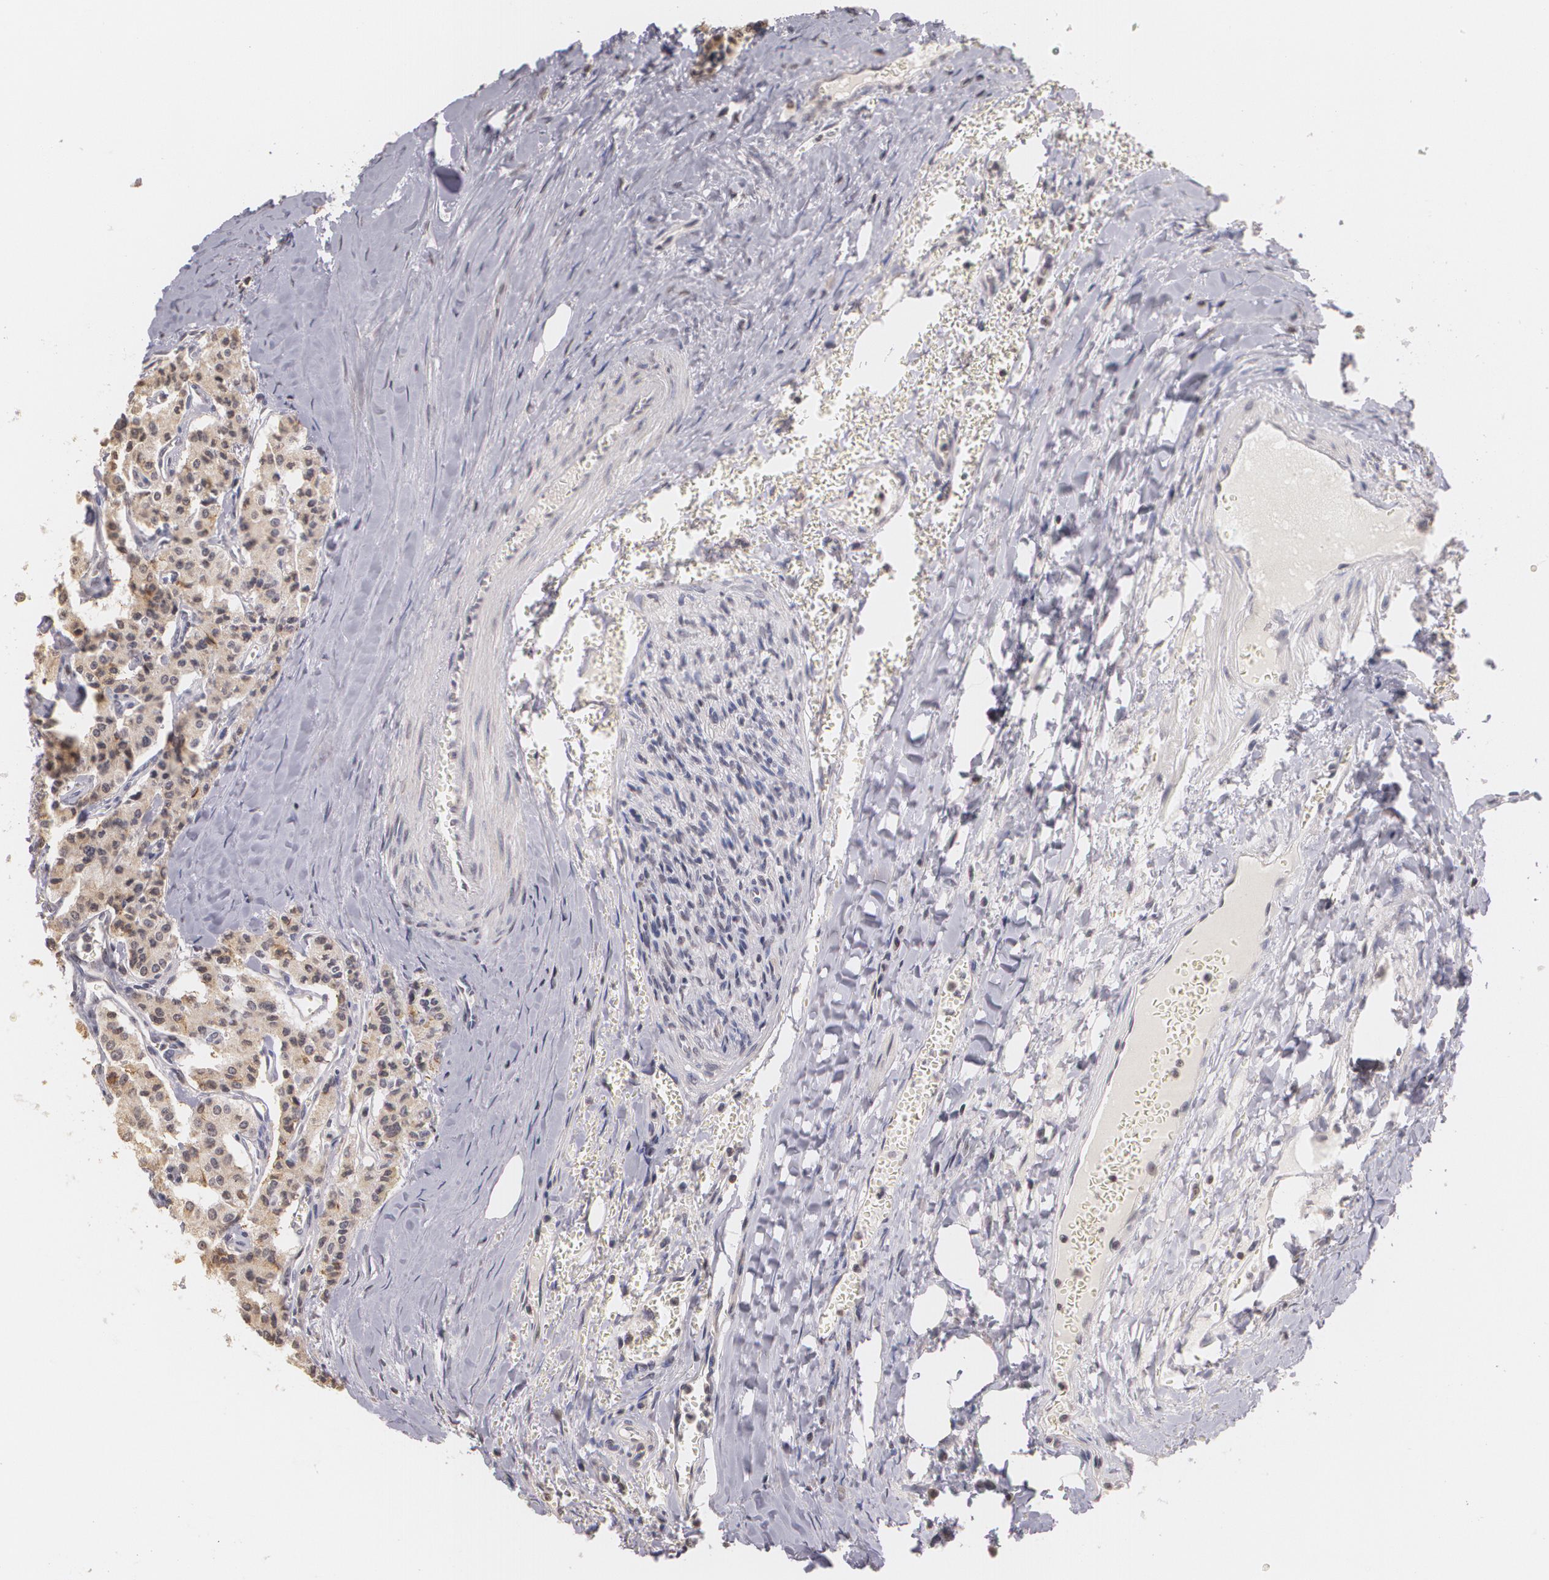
{"staining": {"intensity": "negative", "quantity": "none", "location": "none"}, "tissue": "carcinoid", "cell_type": "Tumor cells", "image_type": "cancer", "snomed": [{"axis": "morphology", "description": "Carcinoid, malignant, NOS"}, {"axis": "topography", "description": "Bronchus"}], "caption": "The immunohistochemistry image has no significant staining in tumor cells of carcinoid (malignant) tissue.", "gene": "THRB", "patient": {"sex": "male", "age": 55}}